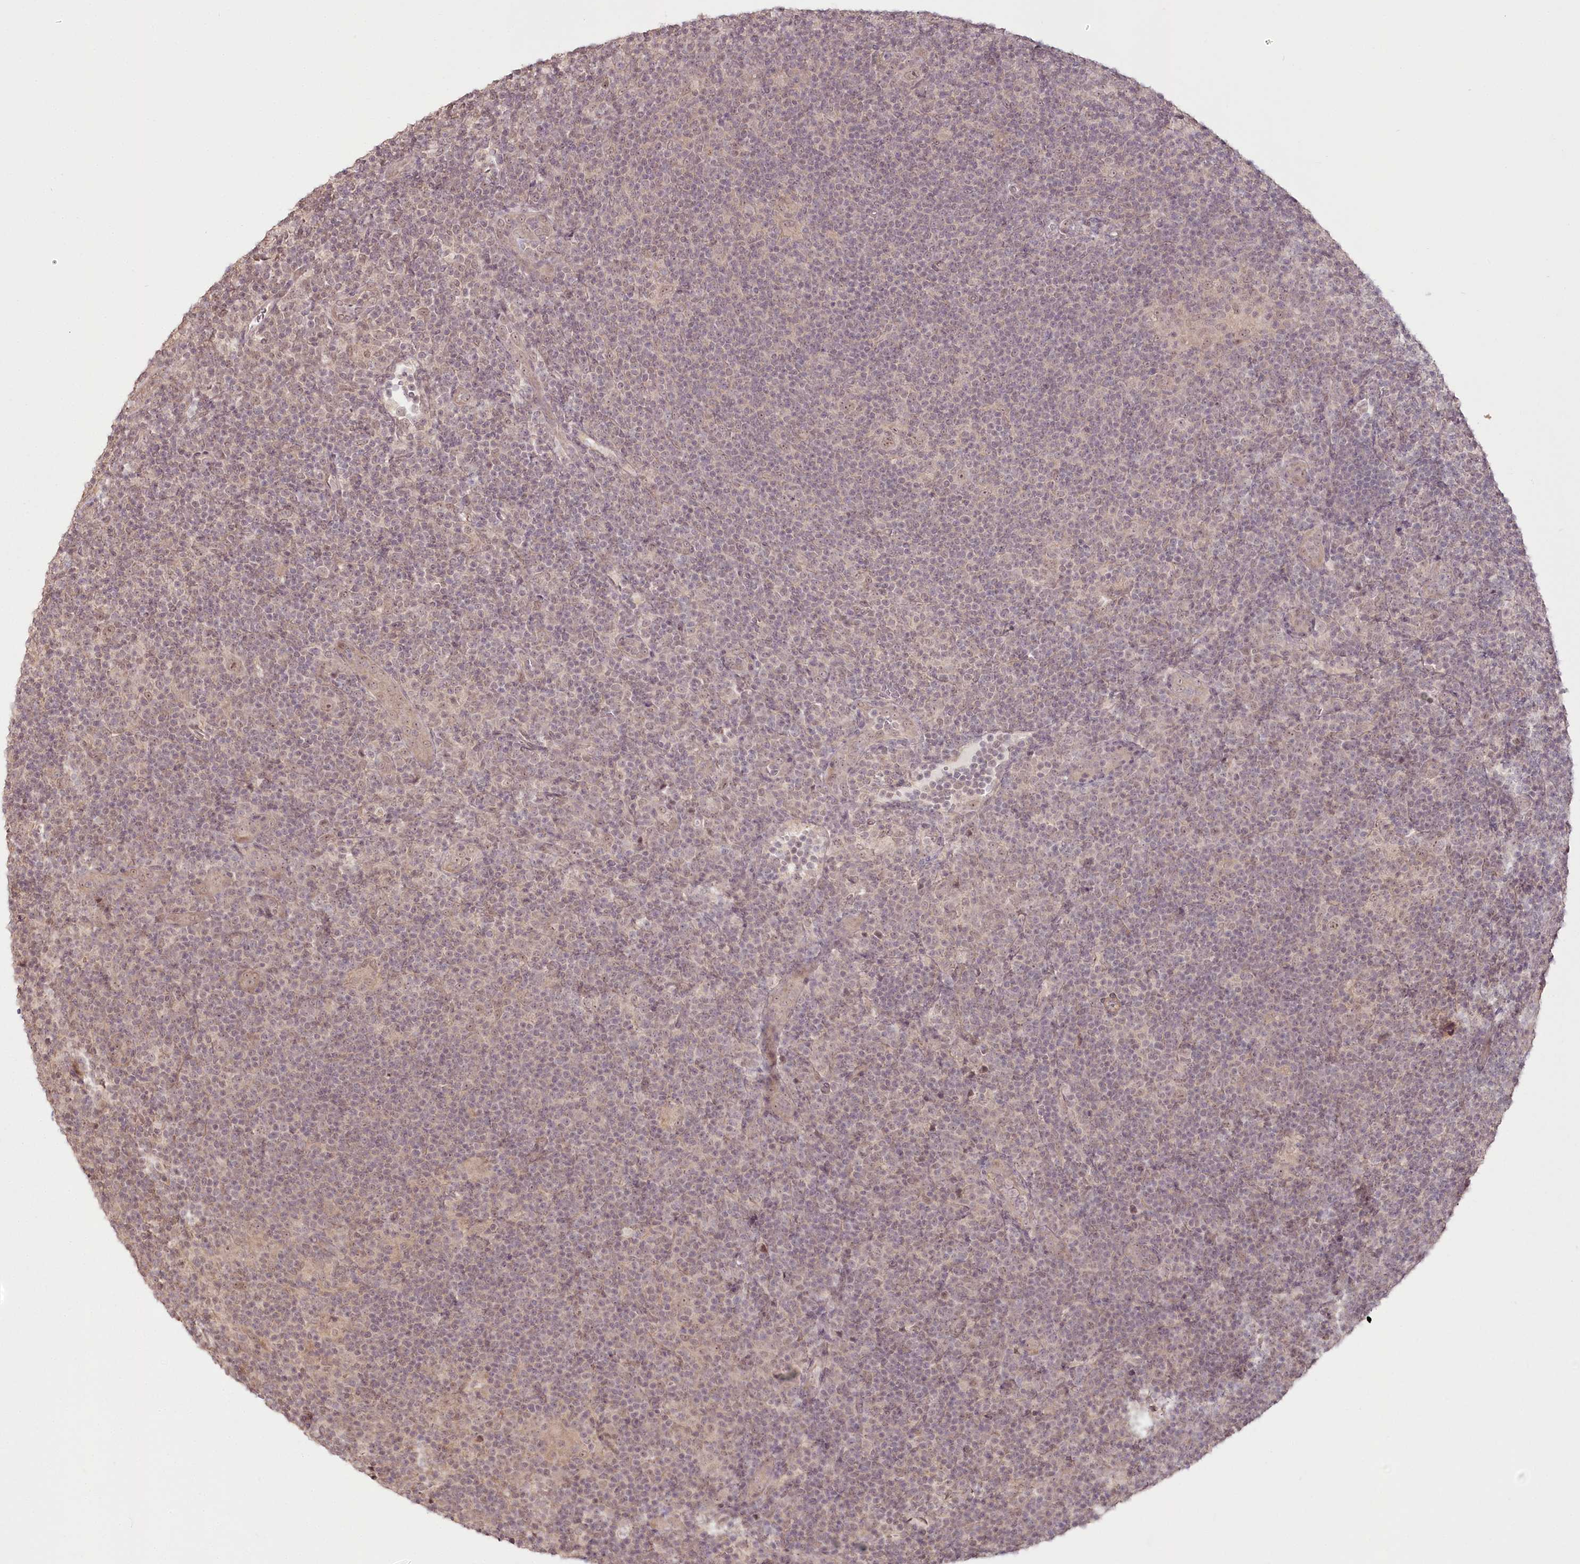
{"staining": {"intensity": "weak", "quantity": ">75%", "location": "cytoplasmic/membranous,nuclear"}, "tissue": "lymphoma", "cell_type": "Tumor cells", "image_type": "cancer", "snomed": [{"axis": "morphology", "description": "Hodgkin's disease, NOS"}, {"axis": "topography", "description": "Lymph node"}], "caption": "Hodgkin's disease tissue demonstrates weak cytoplasmic/membranous and nuclear staining in about >75% of tumor cells Nuclei are stained in blue.", "gene": "R3HDM2", "patient": {"sex": "female", "age": 57}}